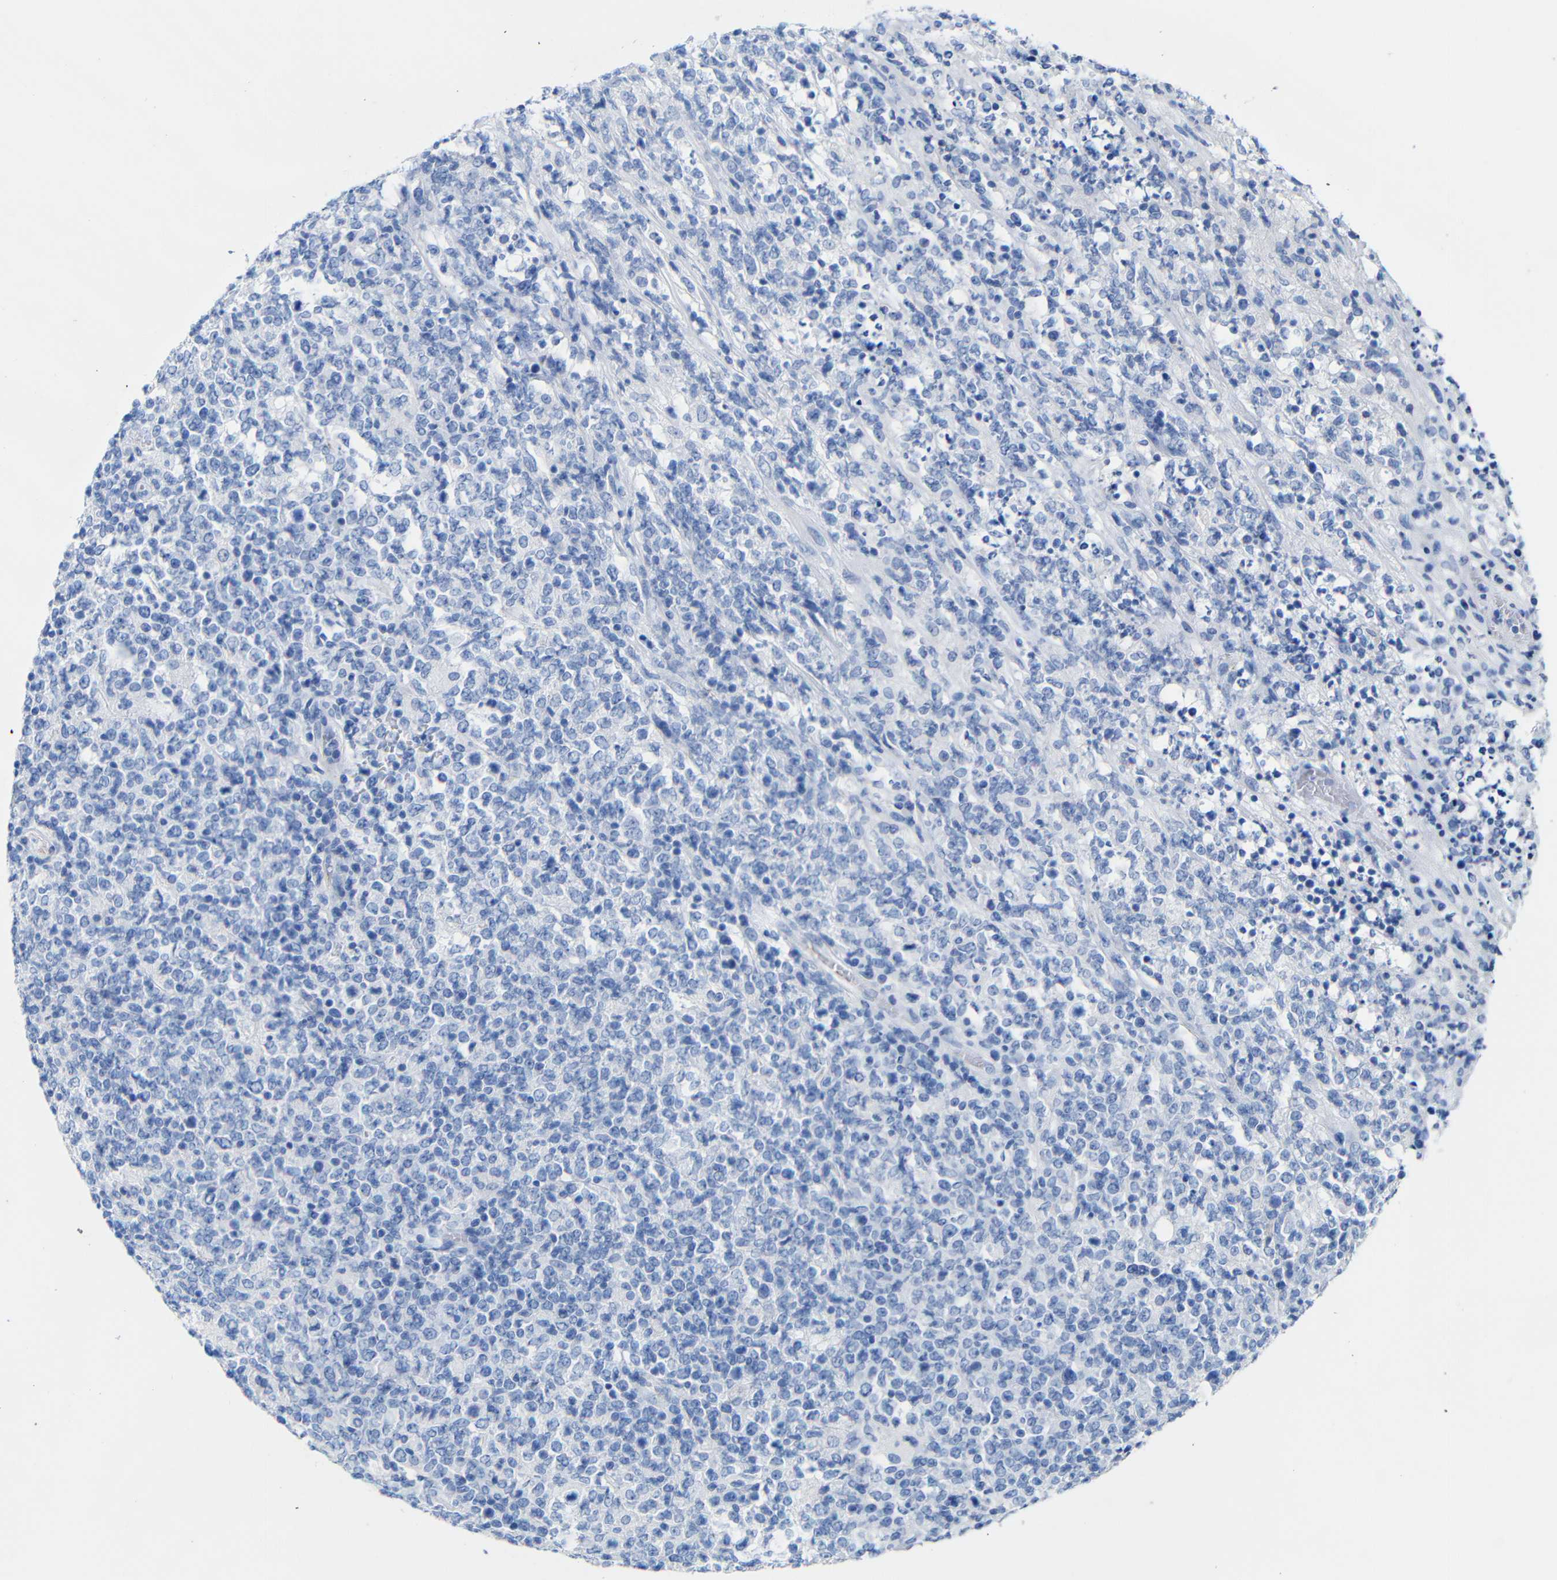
{"staining": {"intensity": "negative", "quantity": "none", "location": "none"}, "tissue": "lymphoma", "cell_type": "Tumor cells", "image_type": "cancer", "snomed": [{"axis": "morphology", "description": "Malignant lymphoma, non-Hodgkin's type, High grade"}, {"axis": "topography", "description": "Lymph node"}], "caption": "Histopathology image shows no significant protein expression in tumor cells of high-grade malignant lymphoma, non-Hodgkin's type.", "gene": "CGNL1", "patient": {"sex": "female", "age": 84}}